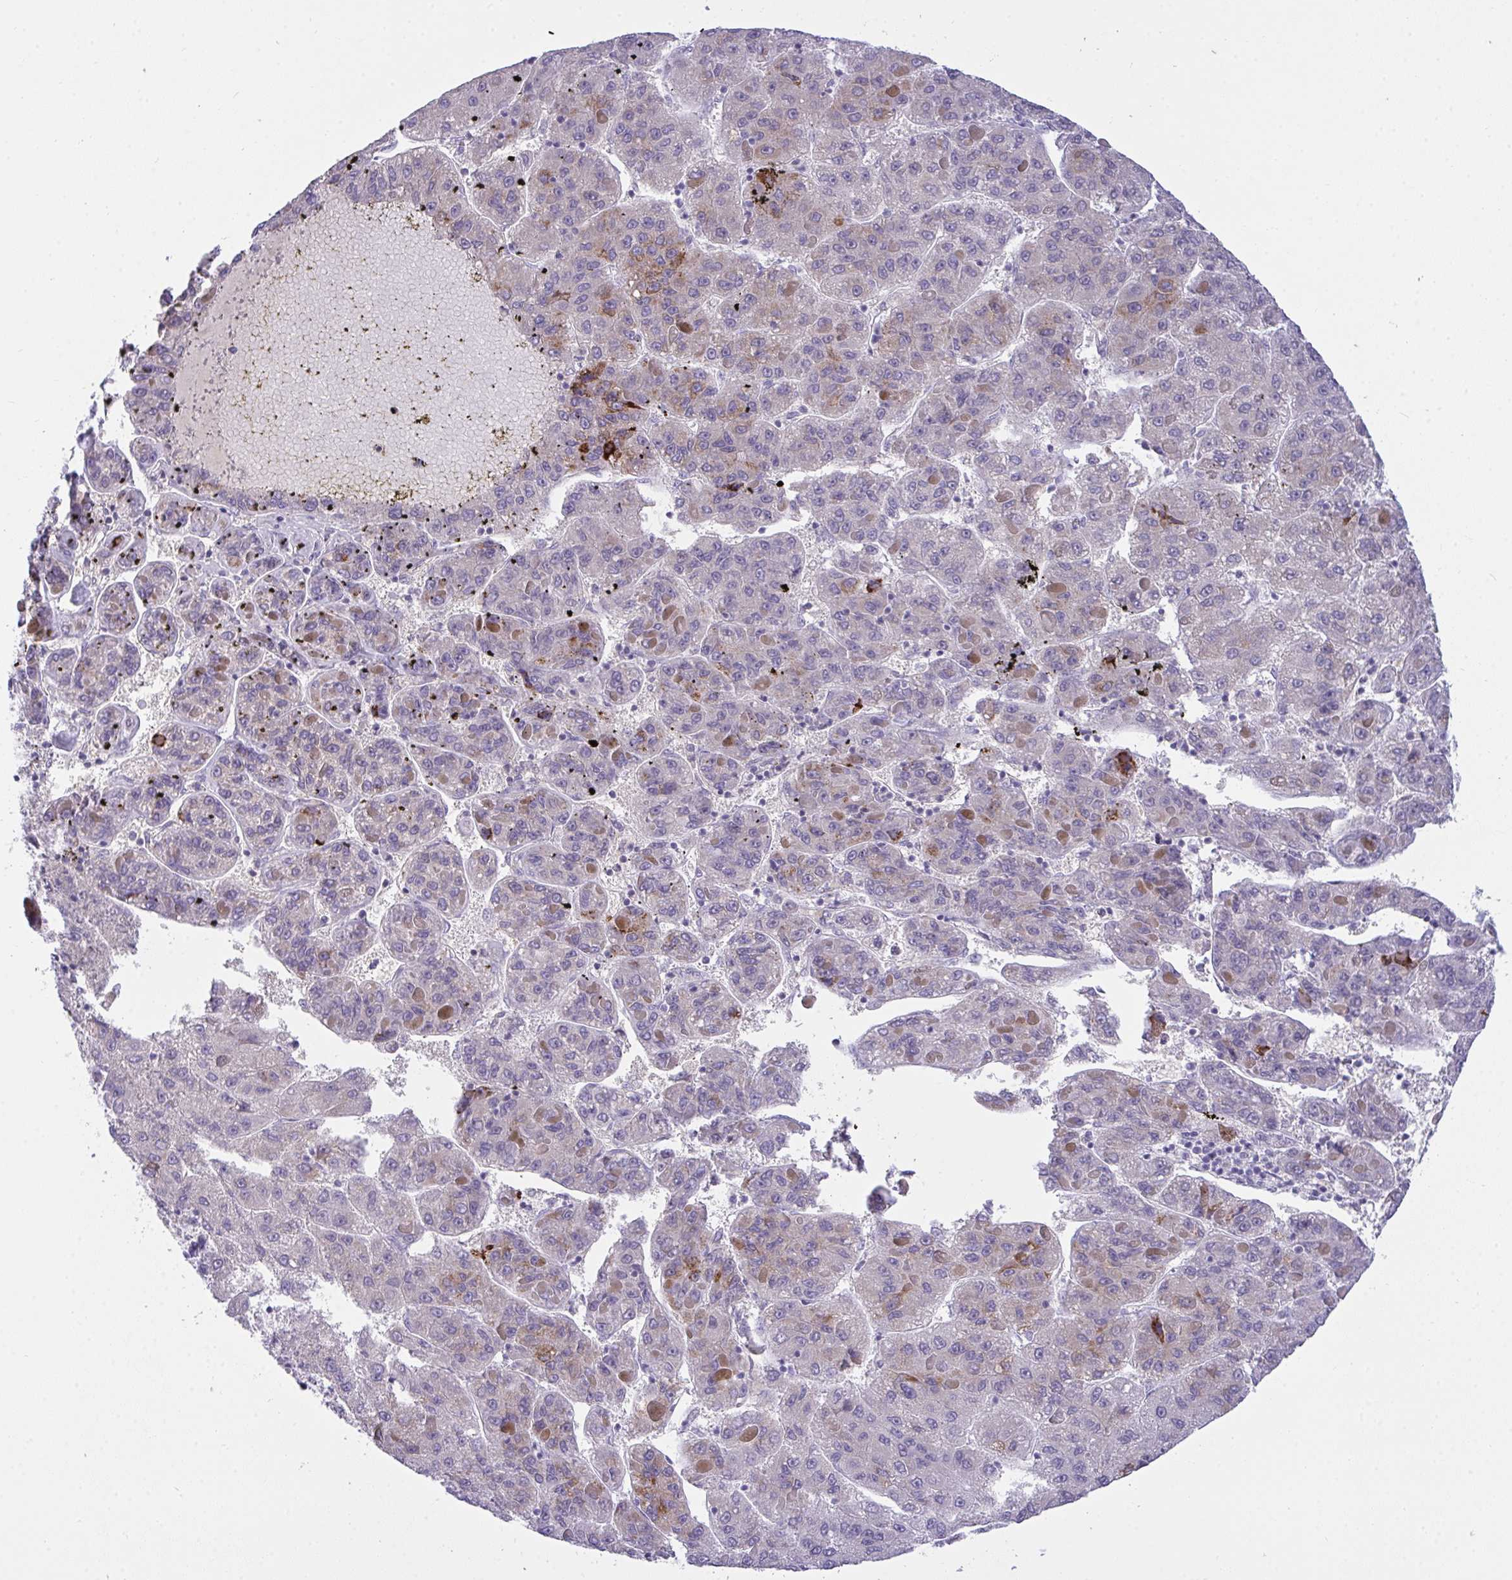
{"staining": {"intensity": "moderate", "quantity": "<25%", "location": "cytoplasmic/membranous"}, "tissue": "liver cancer", "cell_type": "Tumor cells", "image_type": "cancer", "snomed": [{"axis": "morphology", "description": "Carcinoma, Hepatocellular, NOS"}, {"axis": "topography", "description": "Liver"}], "caption": "Immunohistochemistry (IHC) (DAB) staining of hepatocellular carcinoma (liver) reveals moderate cytoplasmic/membranous protein positivity in approximately <25% of tumor cells. The protein of interest is shown in brown color, while the nuclei are stained blue.", "gene": "SEMA6B", "patient": {"sex": "female", "age": 82}}